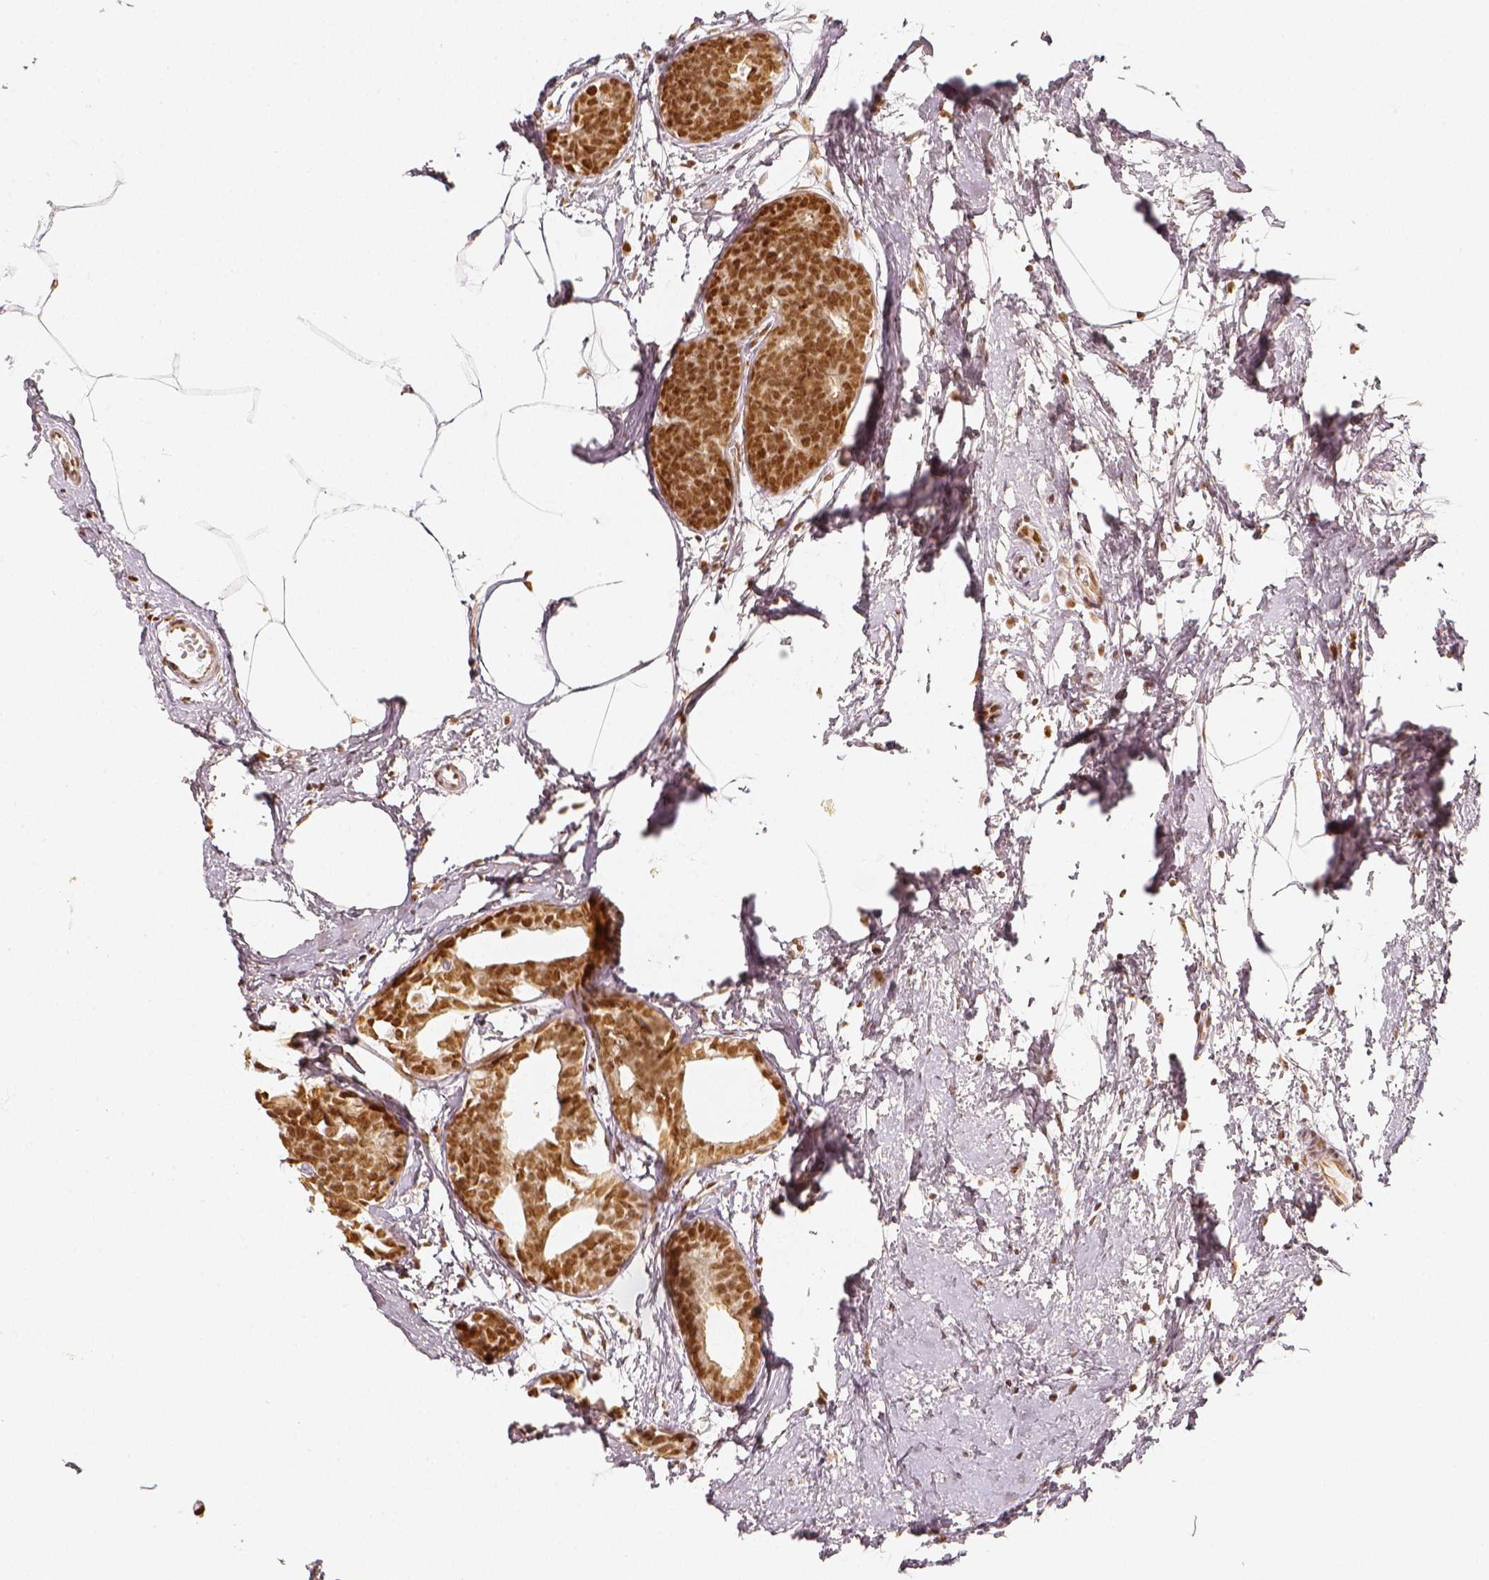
{"staining": {"intensity": "moderate", "quantity": ">75%", "location": "nuclear"}, "tissue": "breast cancer", "cell_type": "Tumor cells", "image_type": "cancer", "snomed": [{"axis": "morphology", "description": "Duct carcinoma"}, {"axis": "topography", "description": "Breast"}], "caption": "Immunohistochemical staining of human breast cancer shows medium levels of moderate nuclear protein expression in approximately >75% of tumor cells. (Stains: DAB in brown, nuclei in blue, Microscopy: brightfield microscopy at high magnification).", "gene": "KDM5B", "patient": {"sex": "female", "age": 40}}